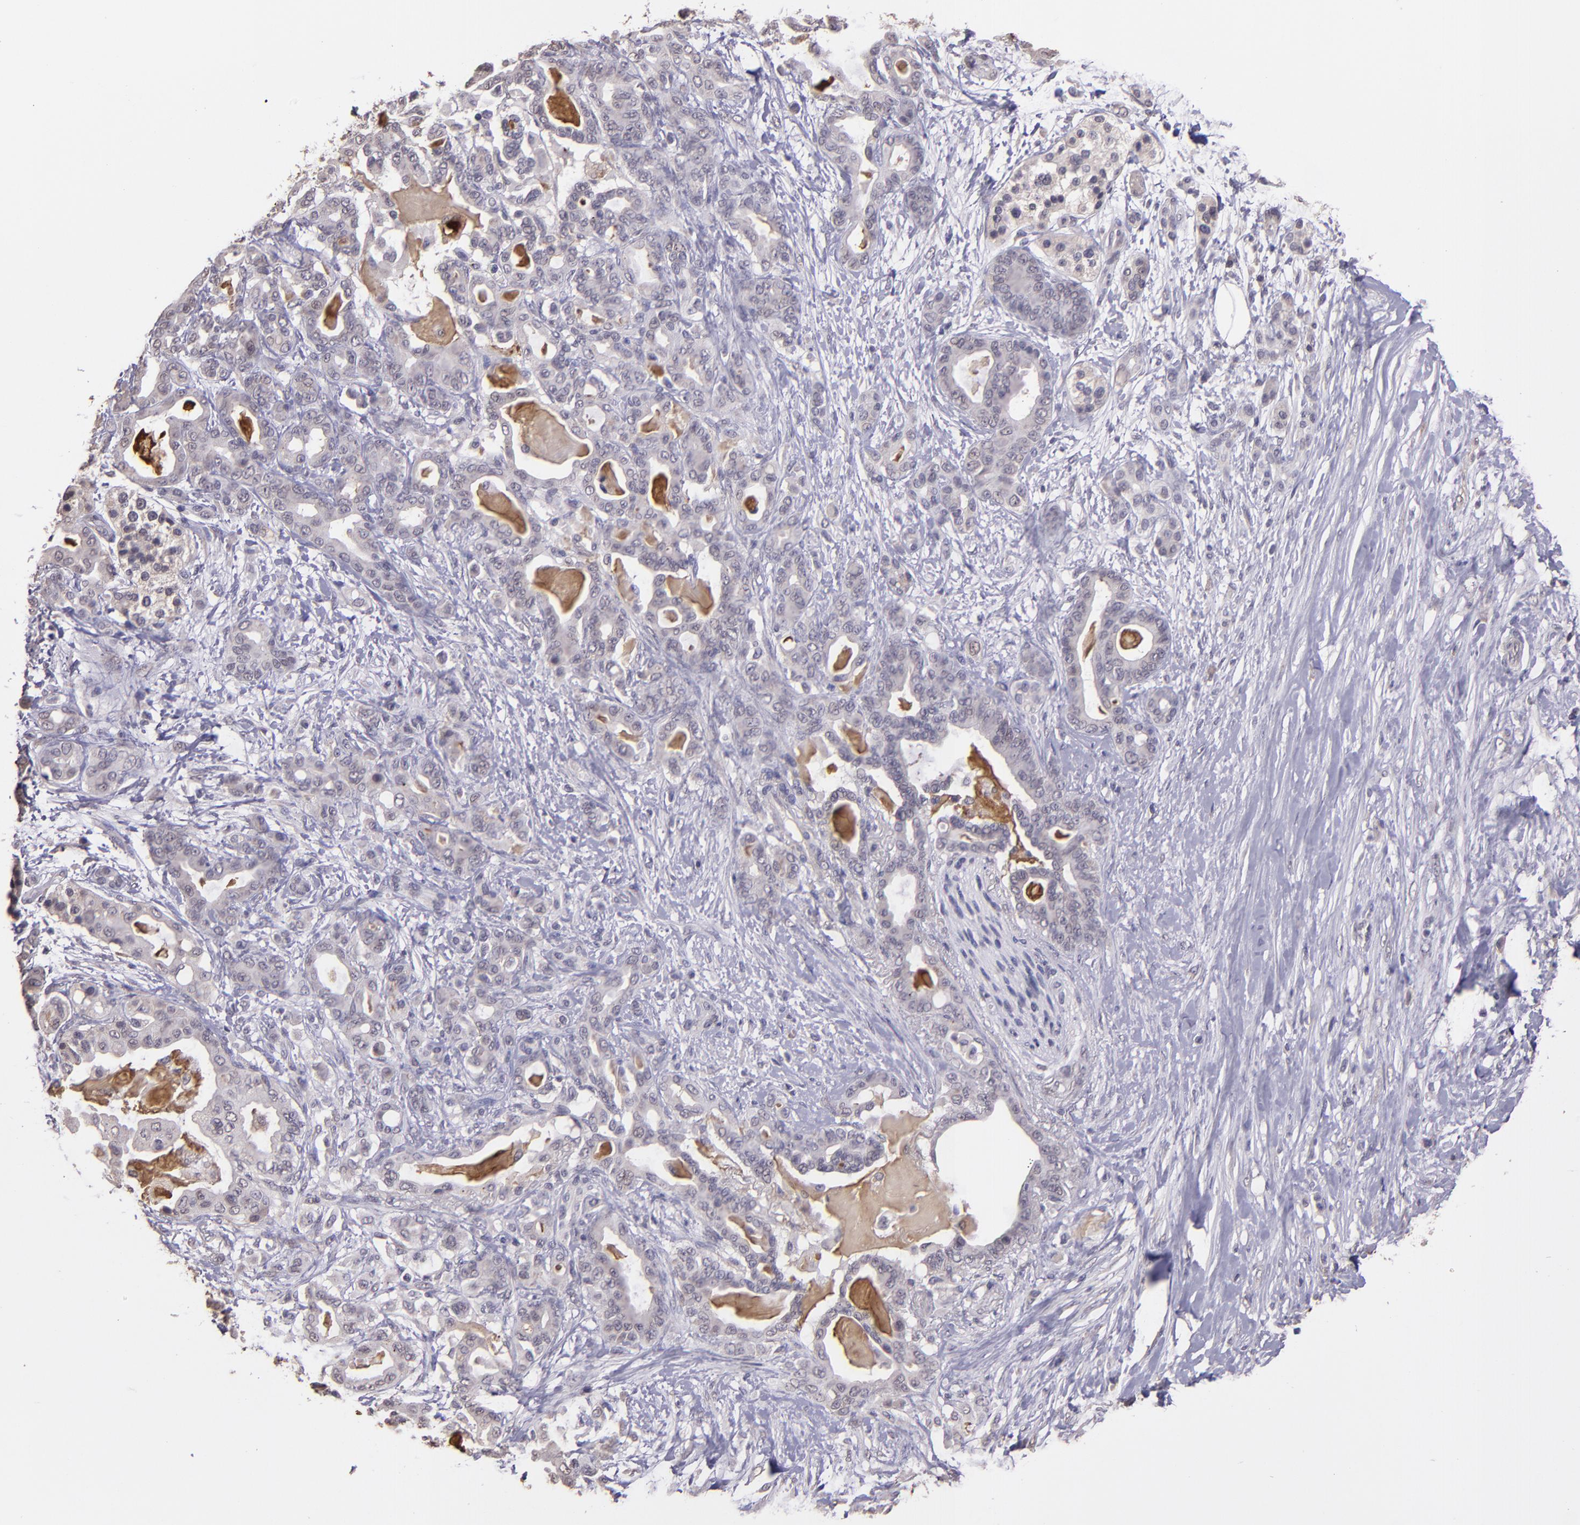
{"staining": {"intensity": "negative", "quantity": "none", "location": "none"}, "tissue": "pancreatic cancer", "cell_type": "Tumor cells", "image_type": "cancer", "snomed": [{"axis": "morphology", "description": "Adenocarcinoma, NOS"}, {"axis": "topography", "description": "Pancreas"}], "caption": "This is an immunohistochemistry (IHC) image of human pancreatic cancer (adenocarcinoma). There is no staining in tumor cells.", "gene": "TAF7L", "patient": {"sex": "male", "age": 63}}